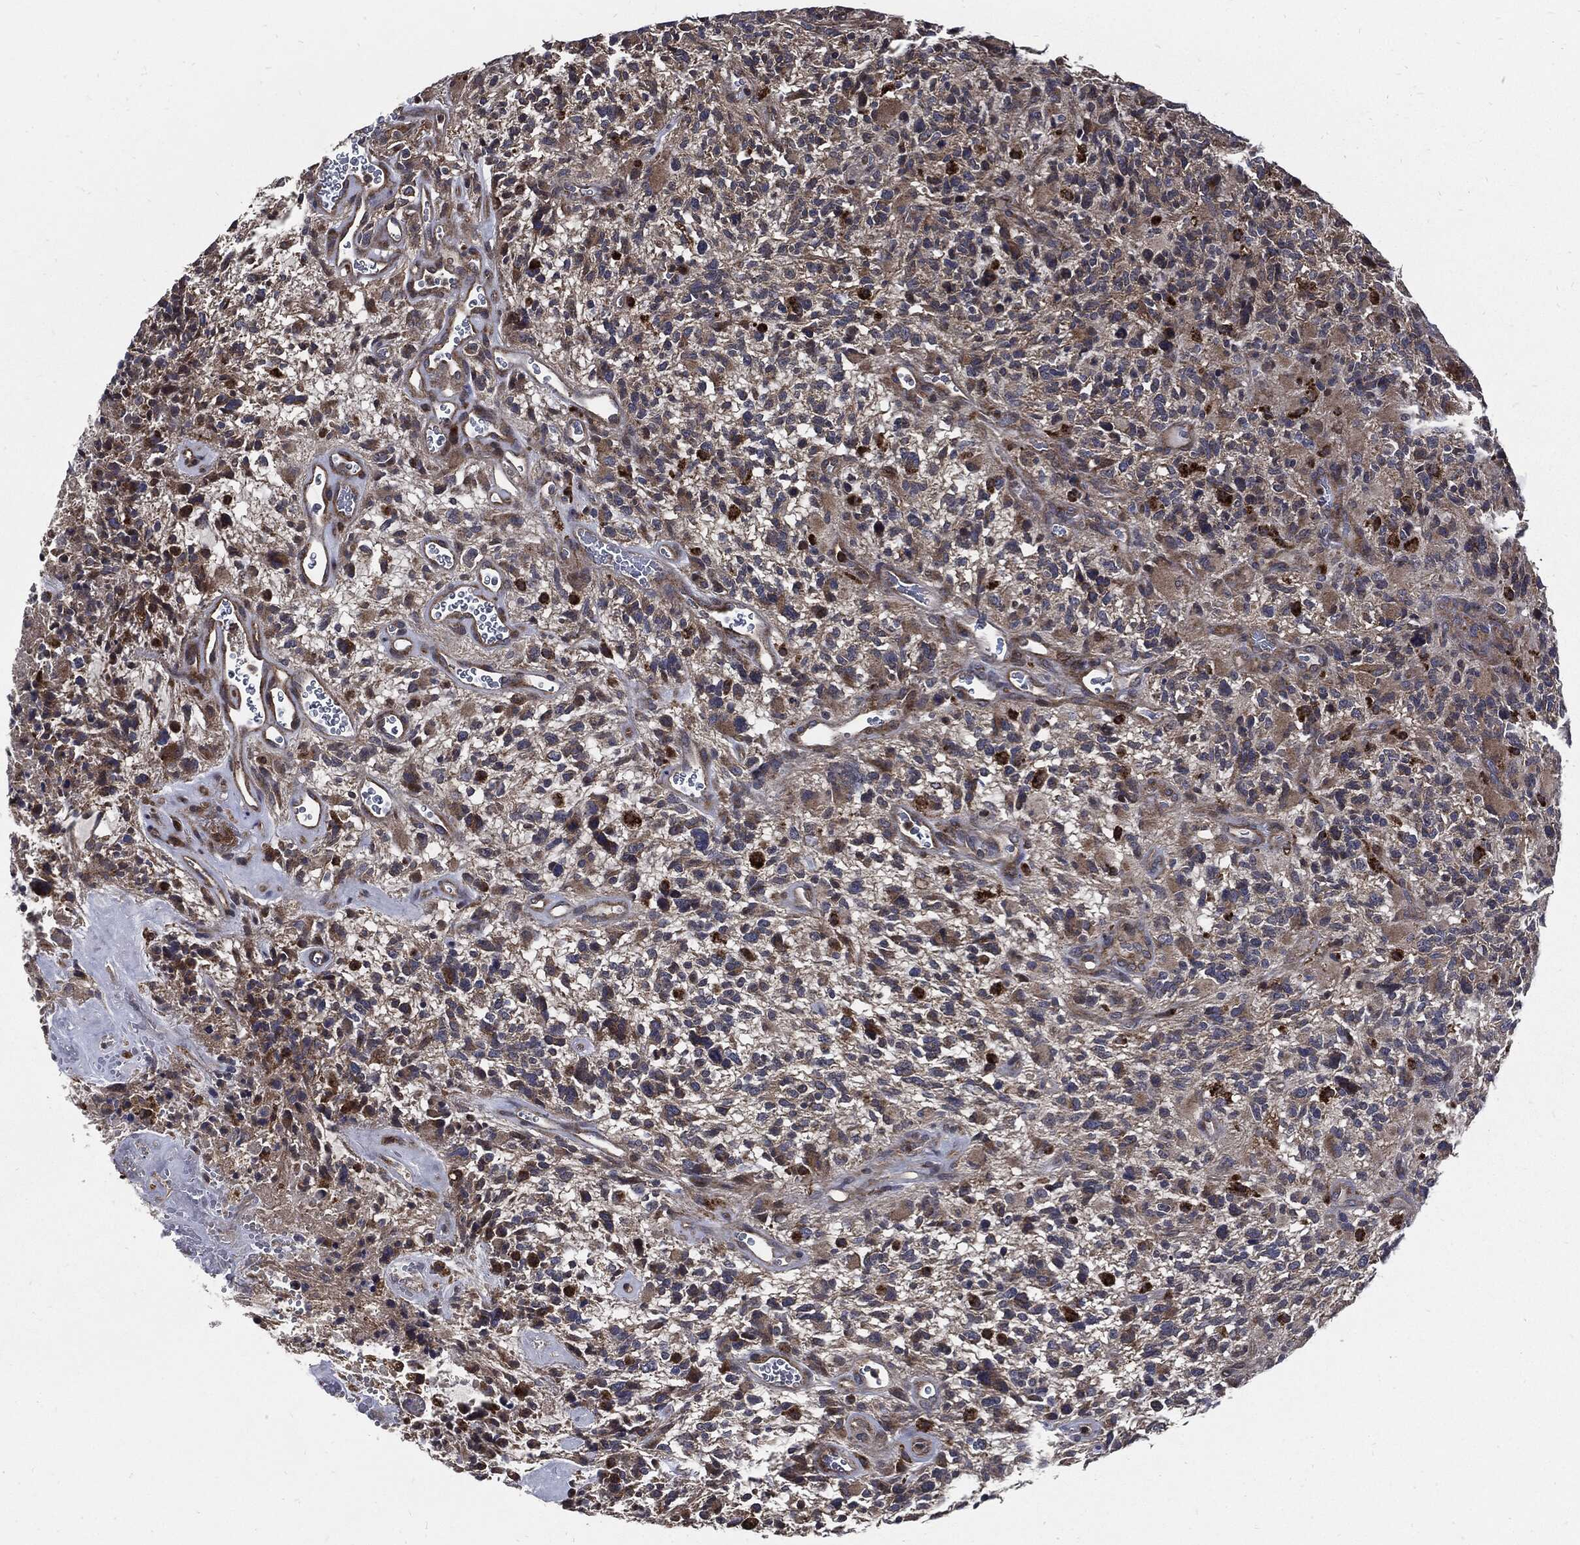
{"staining": {"intensity": "weak", "quantity": "25%-75%", "location": "cytoplasmic/membranous"}, "tissue": "glioma", "cell_type": "Tumor cells", "image_type": "cancer", "snomed": [{"axis": "morphology", "description": "Glioma, malignant, High grade"}, {"axis": "topography", "description": "Brain"}], "caption": "The immunohistochemical stain labels weak cytoplasmic/membranous positivity in tumor cells of high-grade glioma (malignant) tissue. Immunohistochemistry (ihc) stains the protein in brown and the nuclei are stained blue.", "gene": "SLC31A2", "patient": {"sex": "female", "age": 71}}